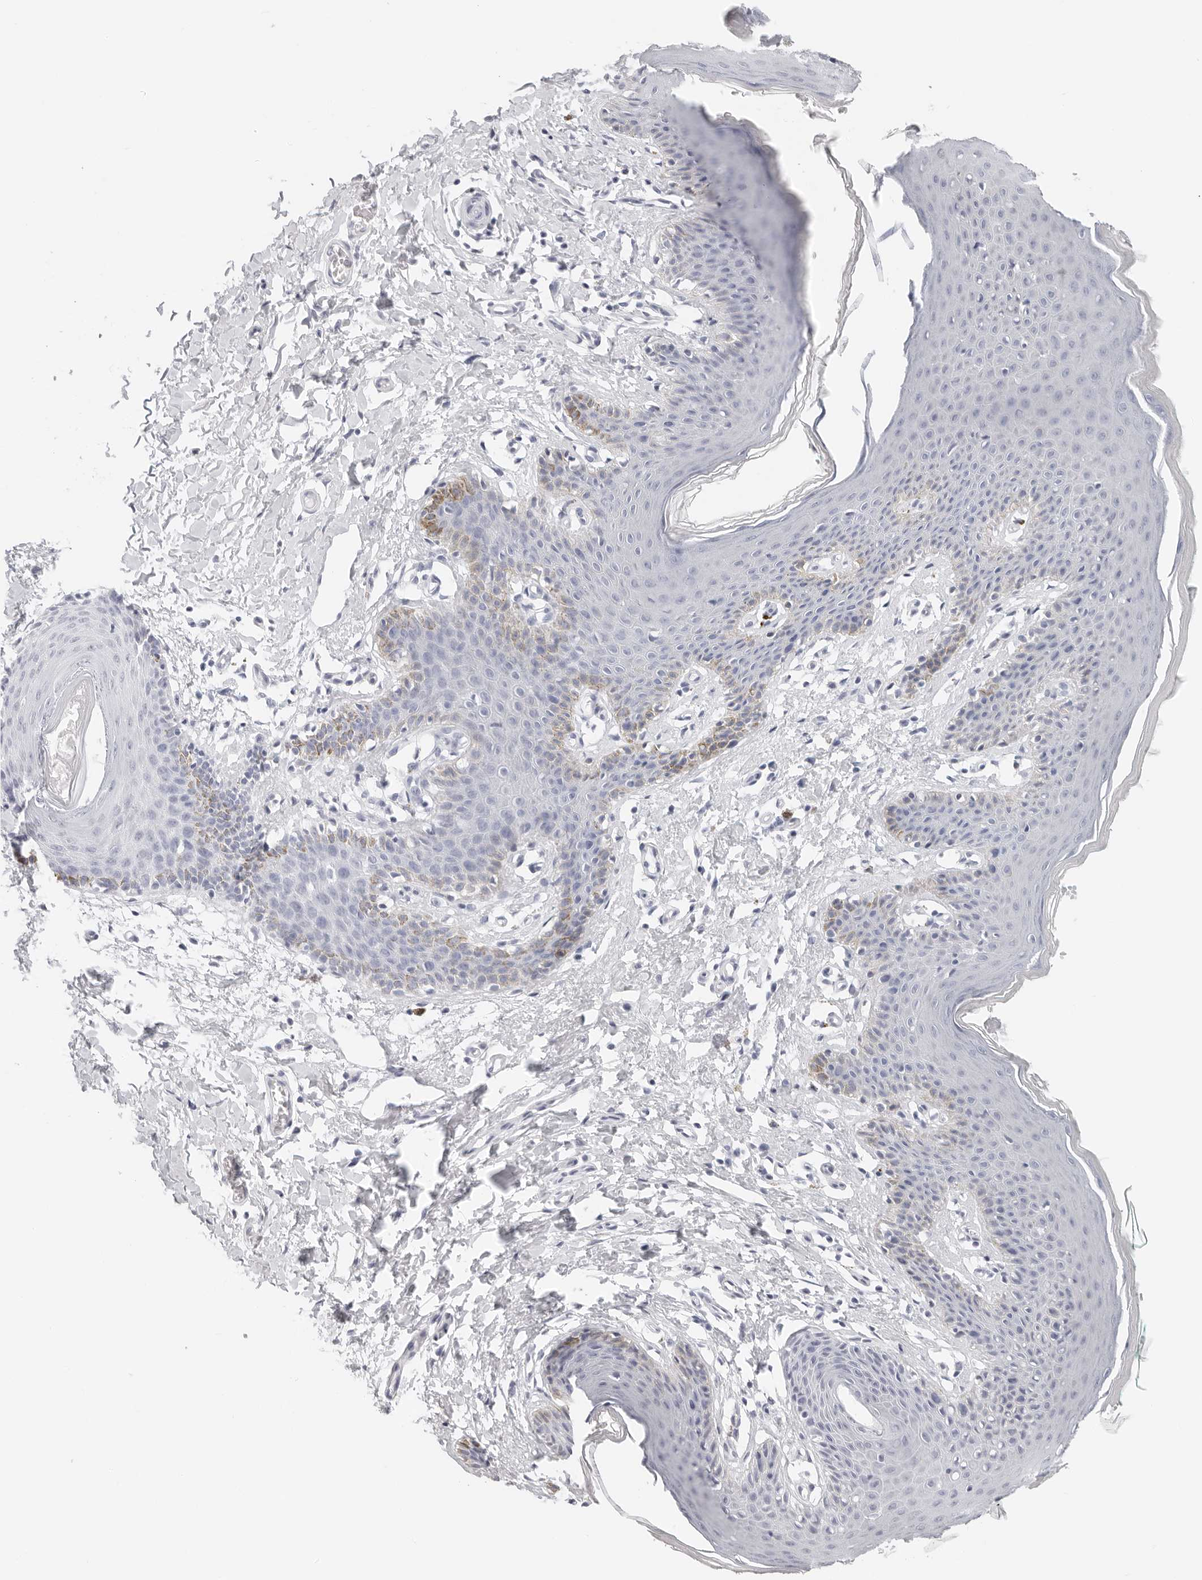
{"staining": {"intensity": "moderate", "quantity": "<25%", "location": "cytoplasmic/membranous"}, "tissue": "skin", "cell_type": "Epidermal cells", "image_type": "normal", "snomed": [{"axis": "morphology", "description": "Normal tissue, NOS"}, {"axis": "topography", "description": "Vulva"}], "caption": "The micrograph exhibits staining of benign skin, revealing moderate cytoplasmic/membranous protein positivity (brown color) within epidermal cells.", "gene": "CST1", "patient": {"sex": "female", "age": 66}}